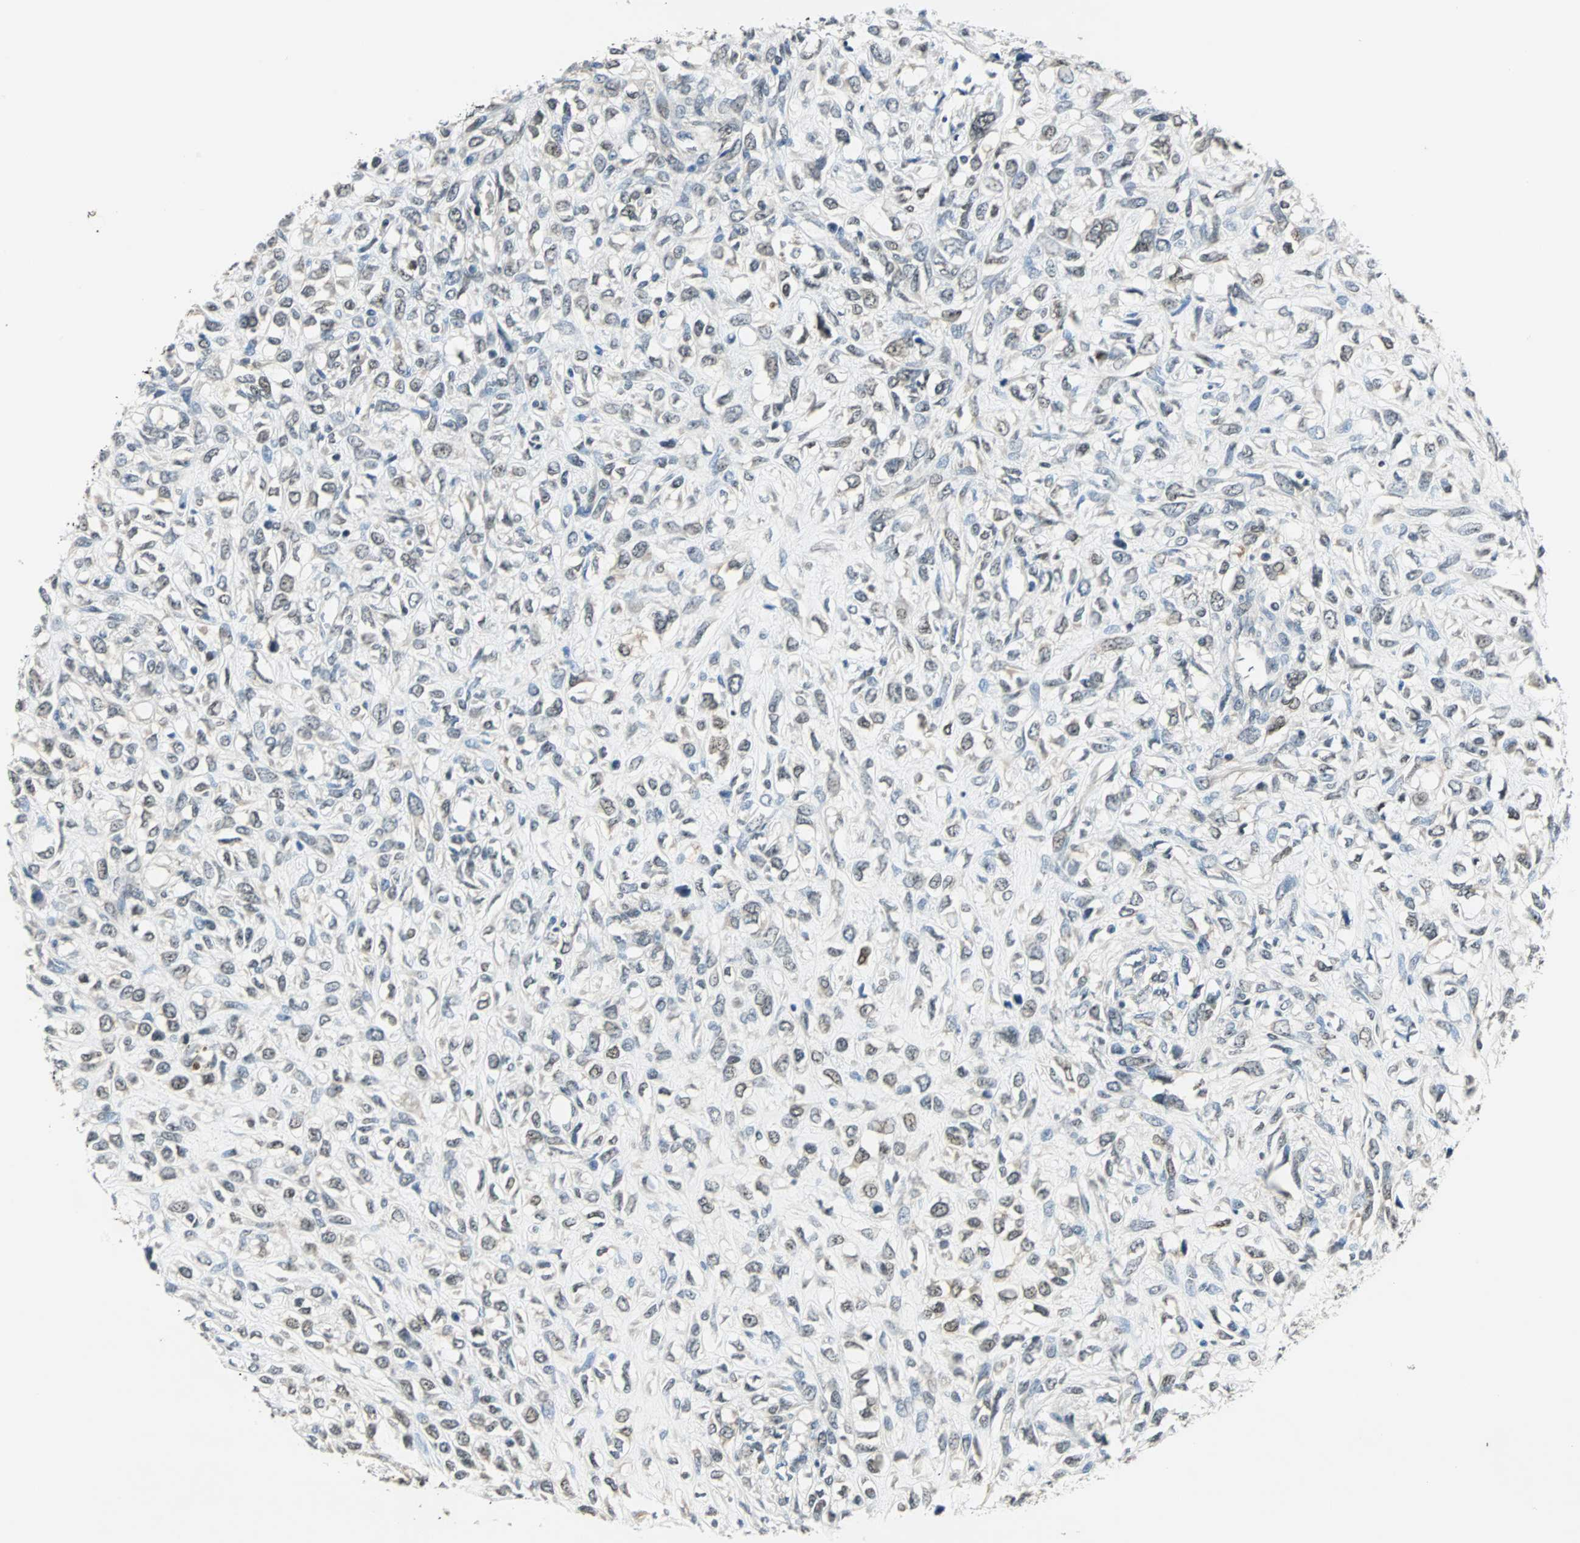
{"staining": {"intensity": "weak", "quantity": "<25%", "location": "nuclear"}, "tissue": "head and neck cancer", "cell_type": "Tumor cells", "image_type": "cancer", "snomed": [{"axis": "morphology", "description": "Necrosis, NOS"}, {"axis": "morphology", "description": "Neoplasm, malignant, NOS"}, {"axis": "topography", "description": "Salivary gland"}, {"axis": "topography", "description": "Head-Neck"}], "caption": "This is an immunohistochemistry image of human head and neck malignant neoplasm. There is no staining in tumor cells.", "gene": "FHL2", "patient": {"sex": "male", "age": 43}}